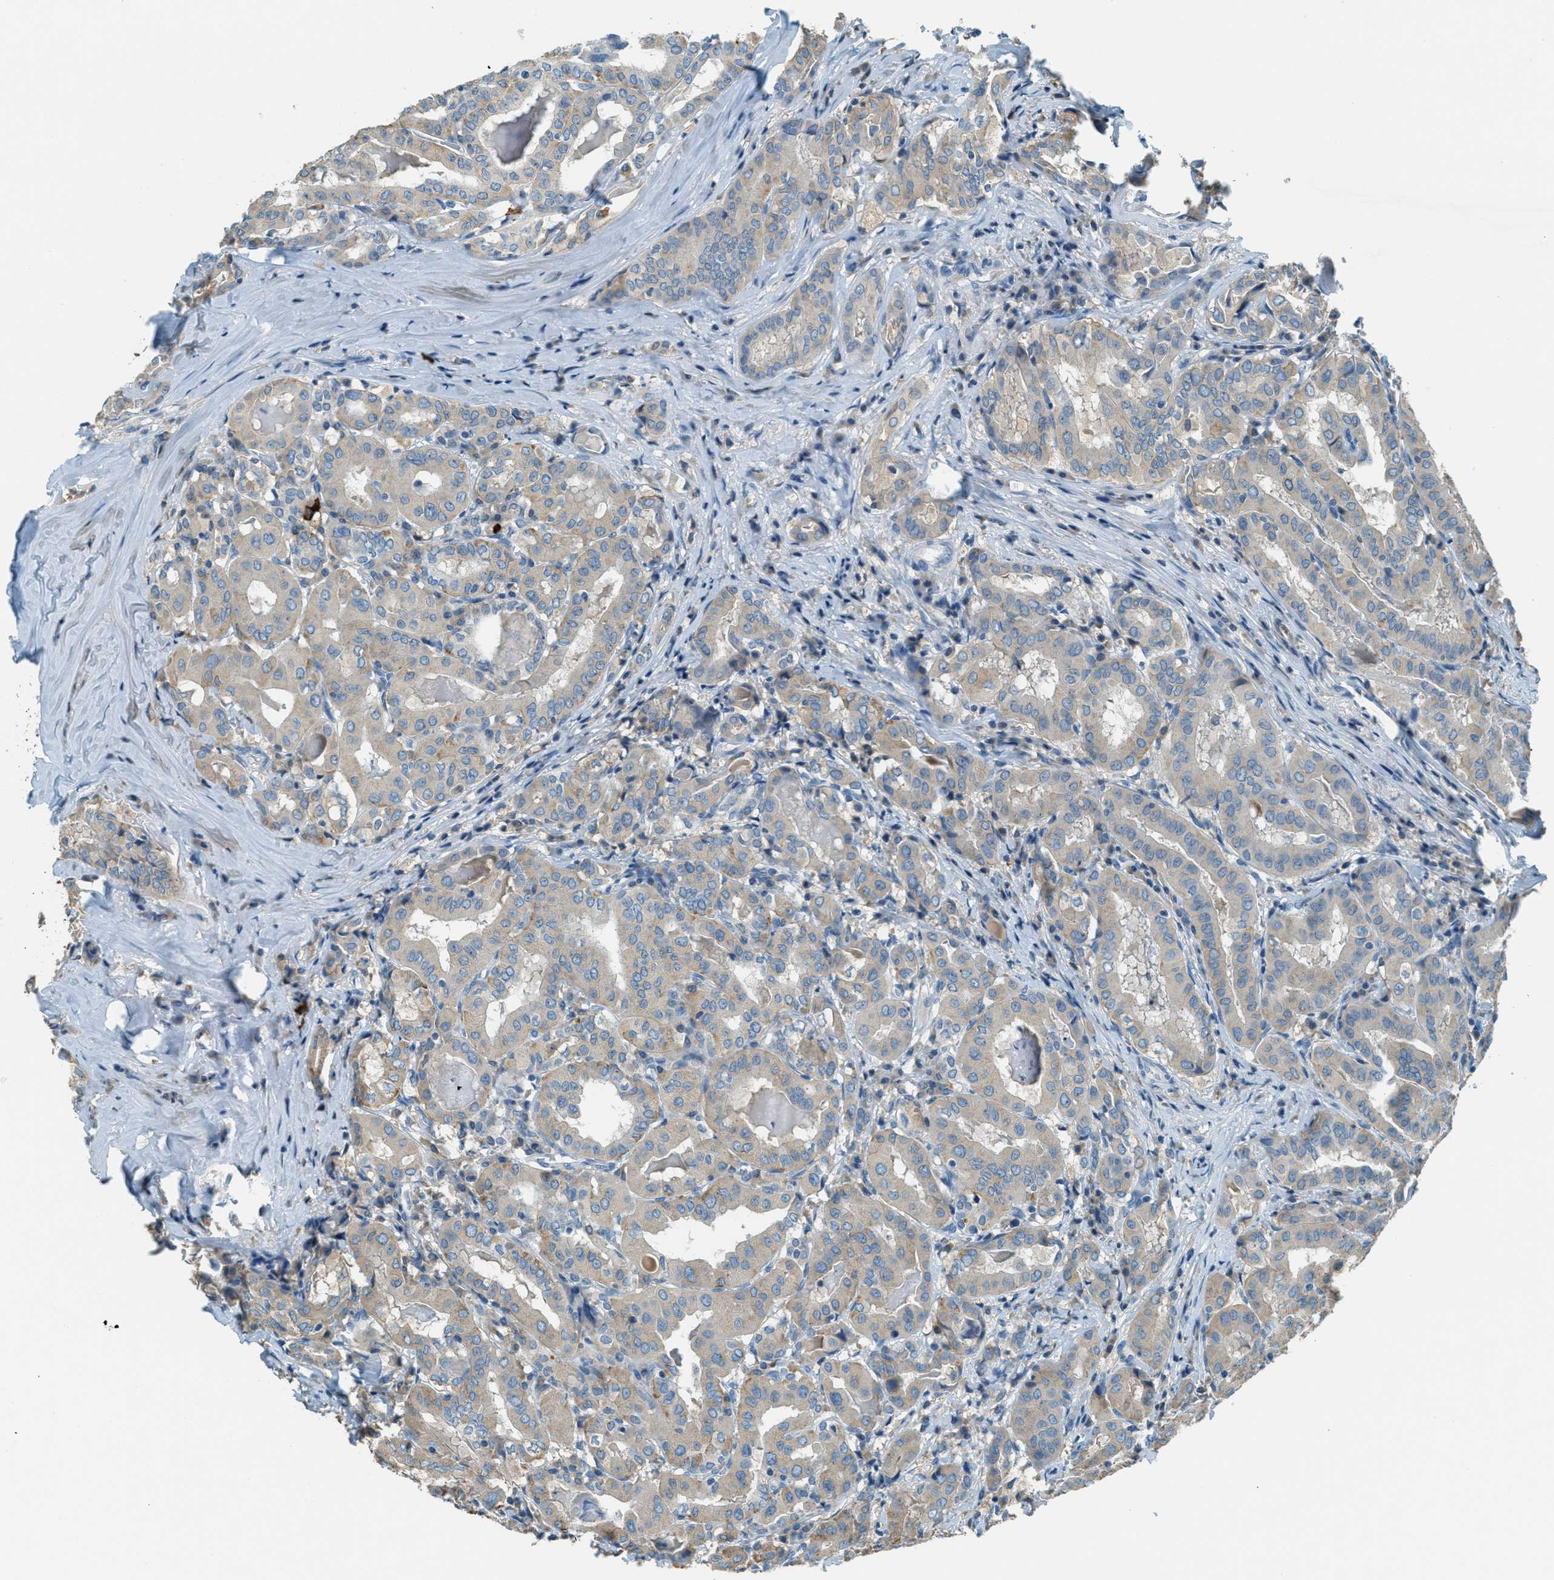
{"staining": {"intensity": "weak", "quantity": "<25%", "location": "cytoplasmic/membranous"}, "tissue": "thyroid cancer", "cell_type": "Tumor cells", "image_type": "cancer", "snomed": [{"axis": "morphology", "description": "Papillary adenocarcinoma, NOS"}, {"axis": "topography", "description": "Thyroid gland"}], "caption": "The histopathology image displays no significant expression in tumor cells of thyroid cancer (papillary adenocarcinoma).", "gene": "MSLN", "patient": {"sex": "female", "age": 42}}